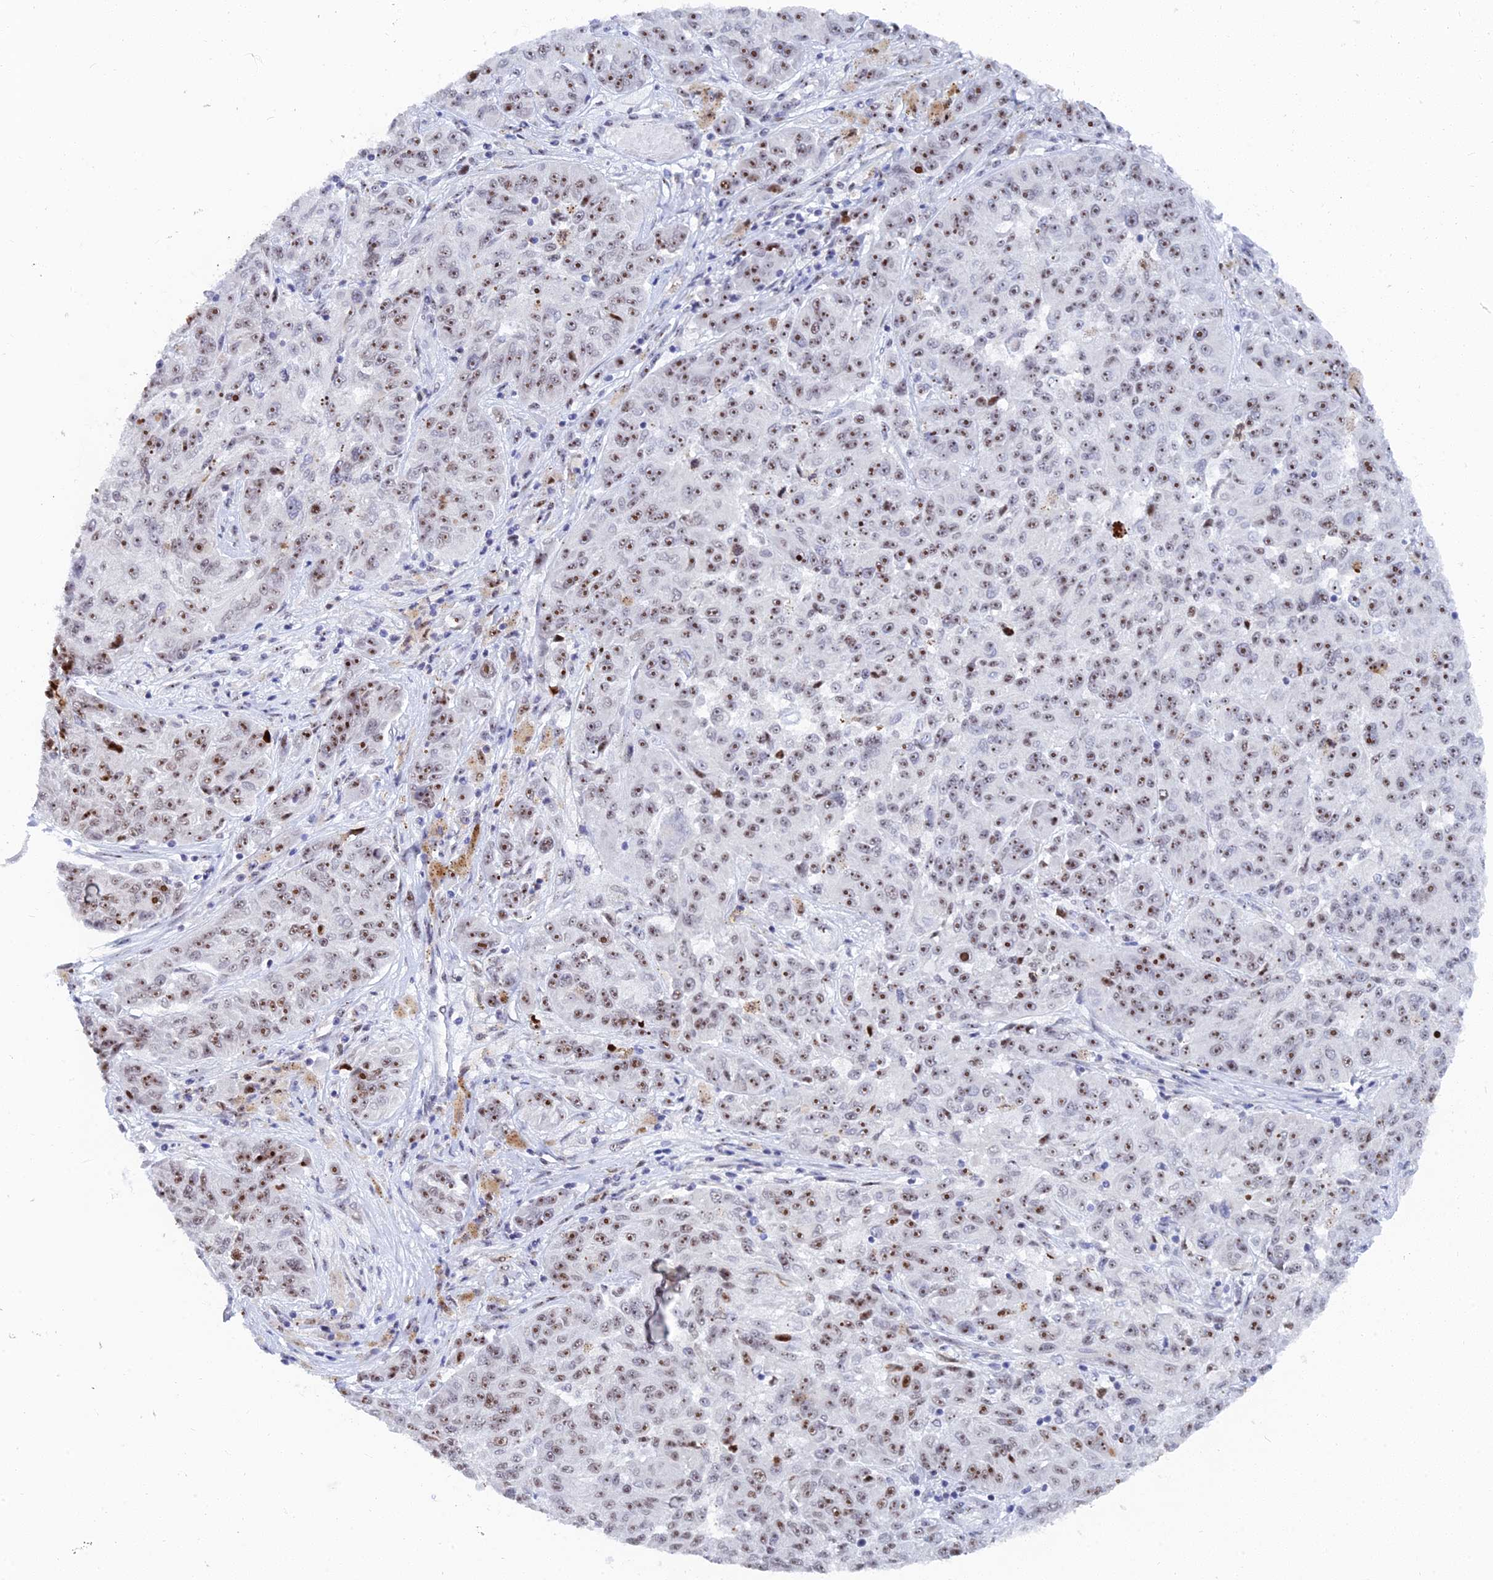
{"staining": {"intensity": "moderate", "quantity": ">75%", "location": "nuclear"}, "tissue": "melanoma", "cell_type": "Tumor cells", "image_type": "cancer", "snomed": [{"axis": "morphology", "description": "Malignant melanoma, NOS"}, {"axis": "topography", "description": "Skin"}], "caption": "DAB immunohistochemical staining of human malignant melanoma exhibits moderate nuclear protein staining in approximately >75% of tumor cells.", "gene": "RSL1D1", "patient": {"sex": "male", "age": 53}}